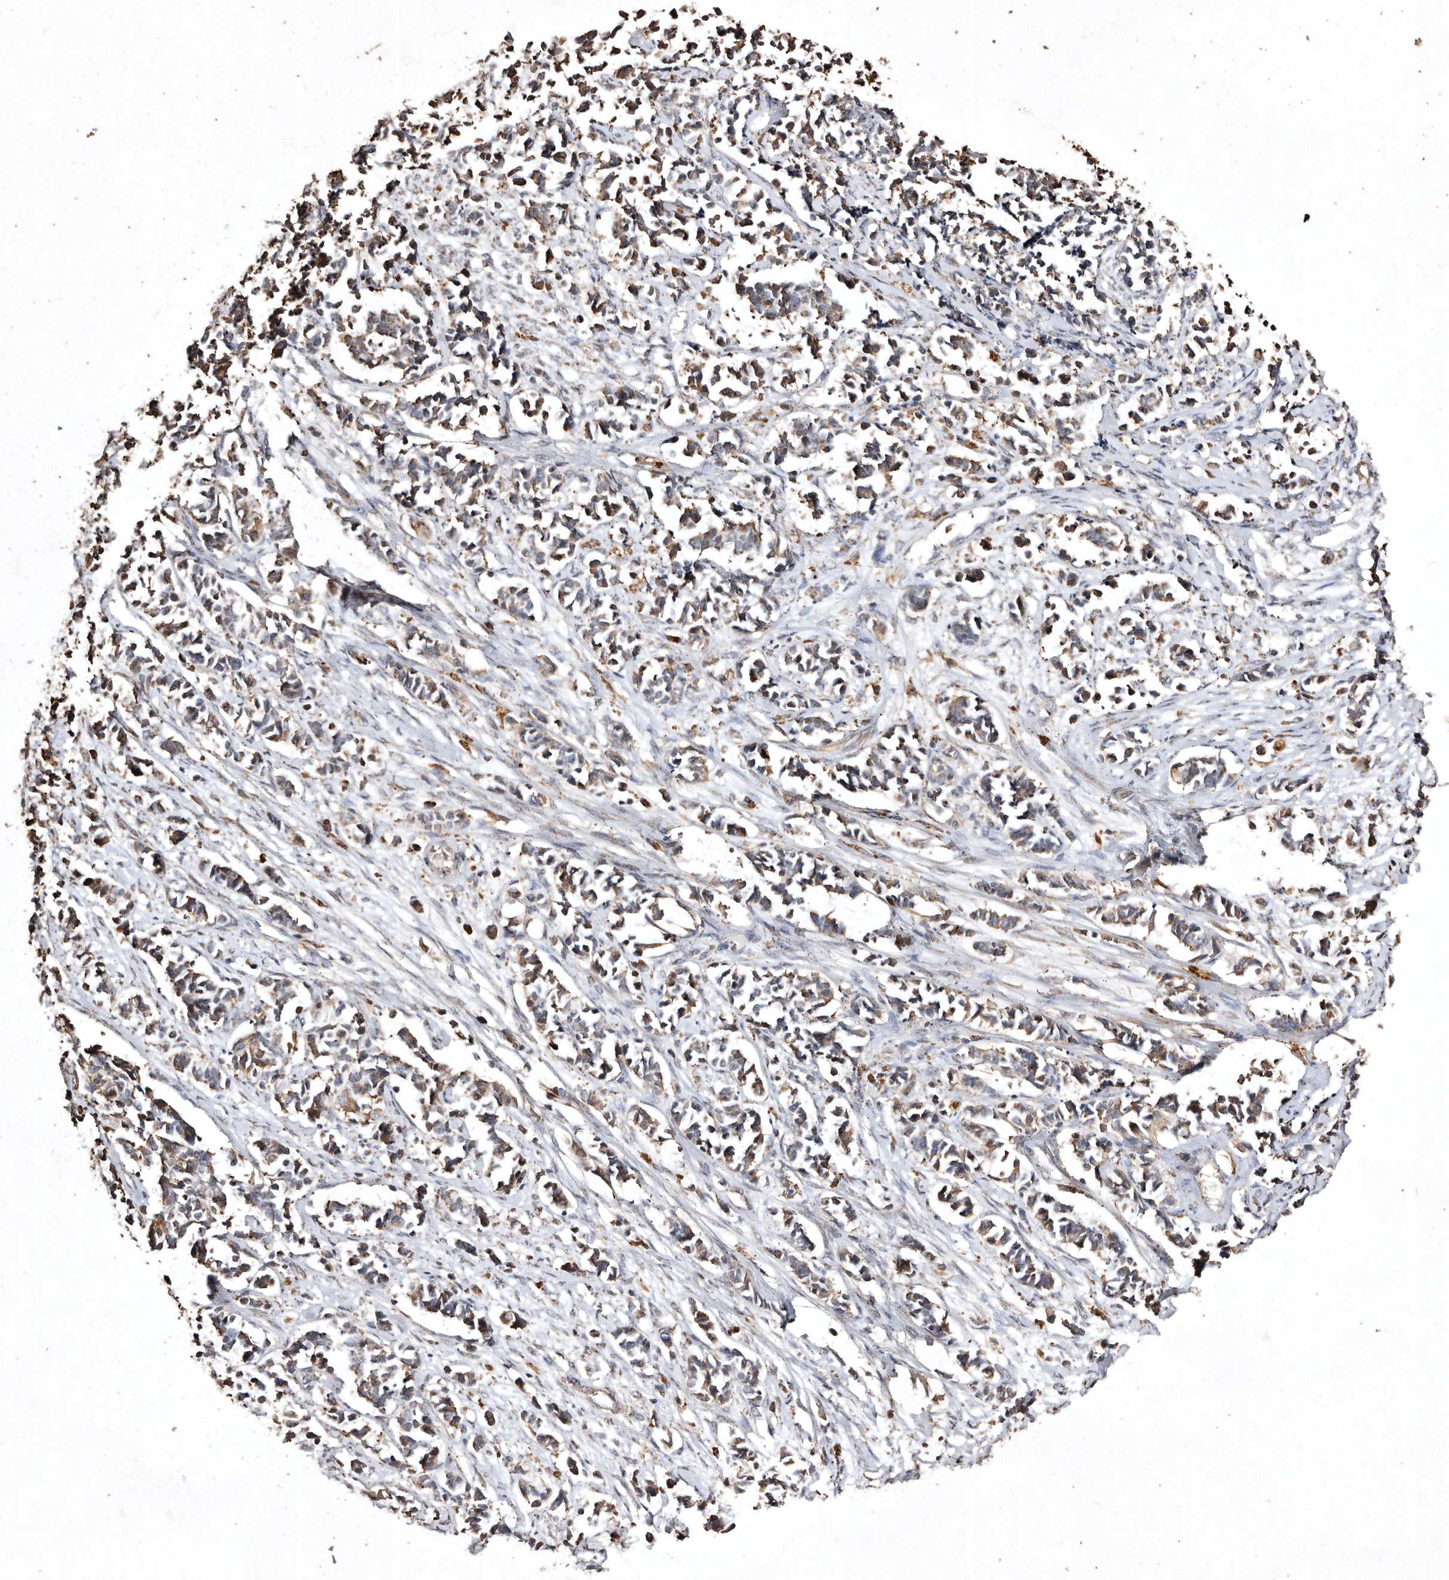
{"staining": {"intensity": "weak", "quantity": "25%-75%", "location": "cytoplasmic/membranous"}, "tissue": "cervical cancer", "cell_type": "Tumor cells", "image_type": "cancer", "snomed": [{"axis": "morphology", "description": "Normal tissue, NOS"}, {"axis": "morphology", "description": "Squamous cell carcinoma, NOS"}, {"axis": "topography", "description": "Cervix"}], "caption": "Brown immunohistochemical staining in cervical squamous cell carcinoma reveals weak cytoplasmic/membranous staining in about 25%-75% of tumor cells.", "gene": "FARS2", "patient": {"sex": "female", "age": 35}}